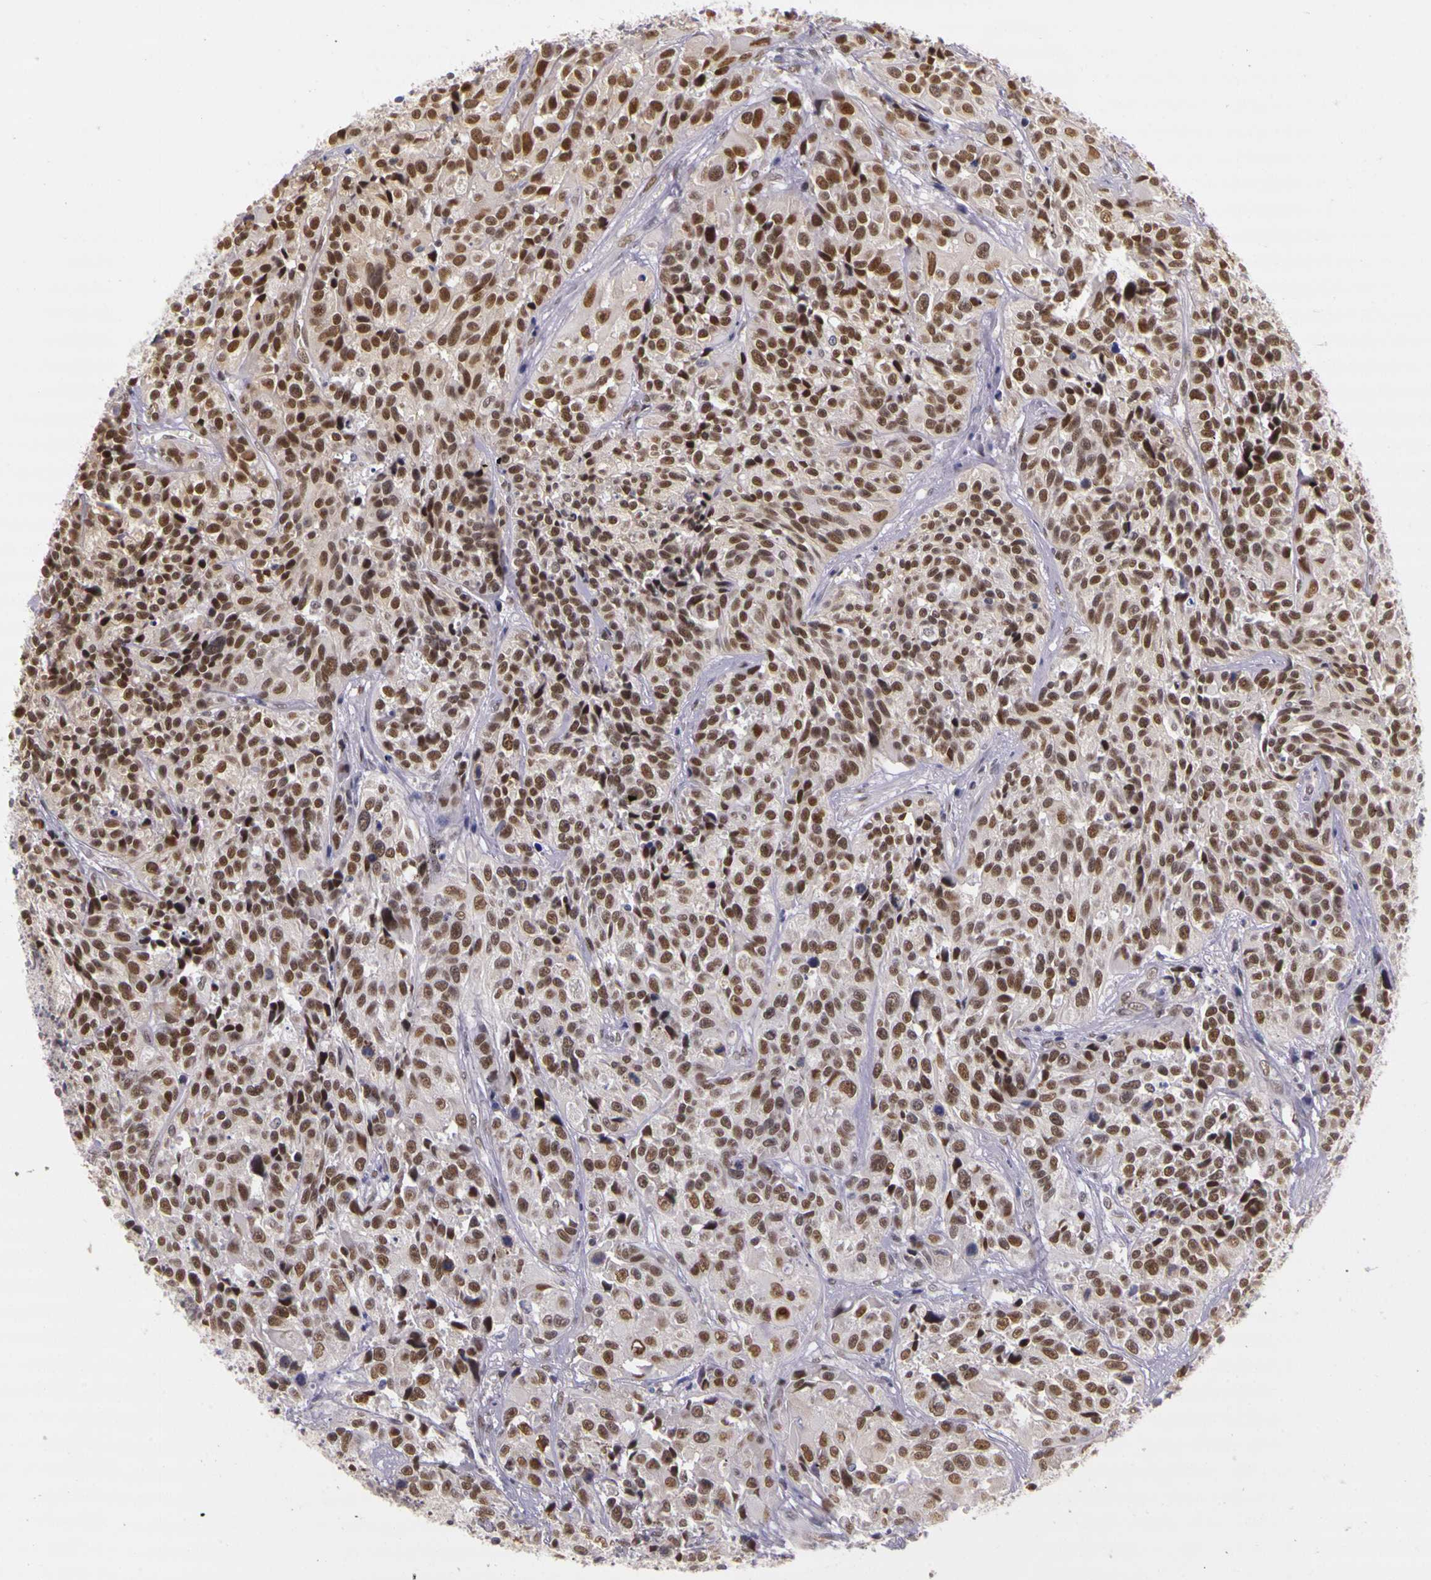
{"staining": {"intensity": "moderate", "quantity": ">75%", "location": "nuclear"}, "tissue": "urothelial cancer", "cell_type": "Tumor cells", "image_type": "cancer", "snomed": [{"axis": "morphology", "description": "Urothelial carcinoma, High grade"}, {"axis": "topography", "description": "Urinary bladder"}], "caption": "Brown immunohistochemical staining in human high-grade urothelial carcinoma displays moderate nuclear positivity in approximately >75% of tumor cells.", "gene": "WDR13", "patient": {"sex": "female", "age": 81}}